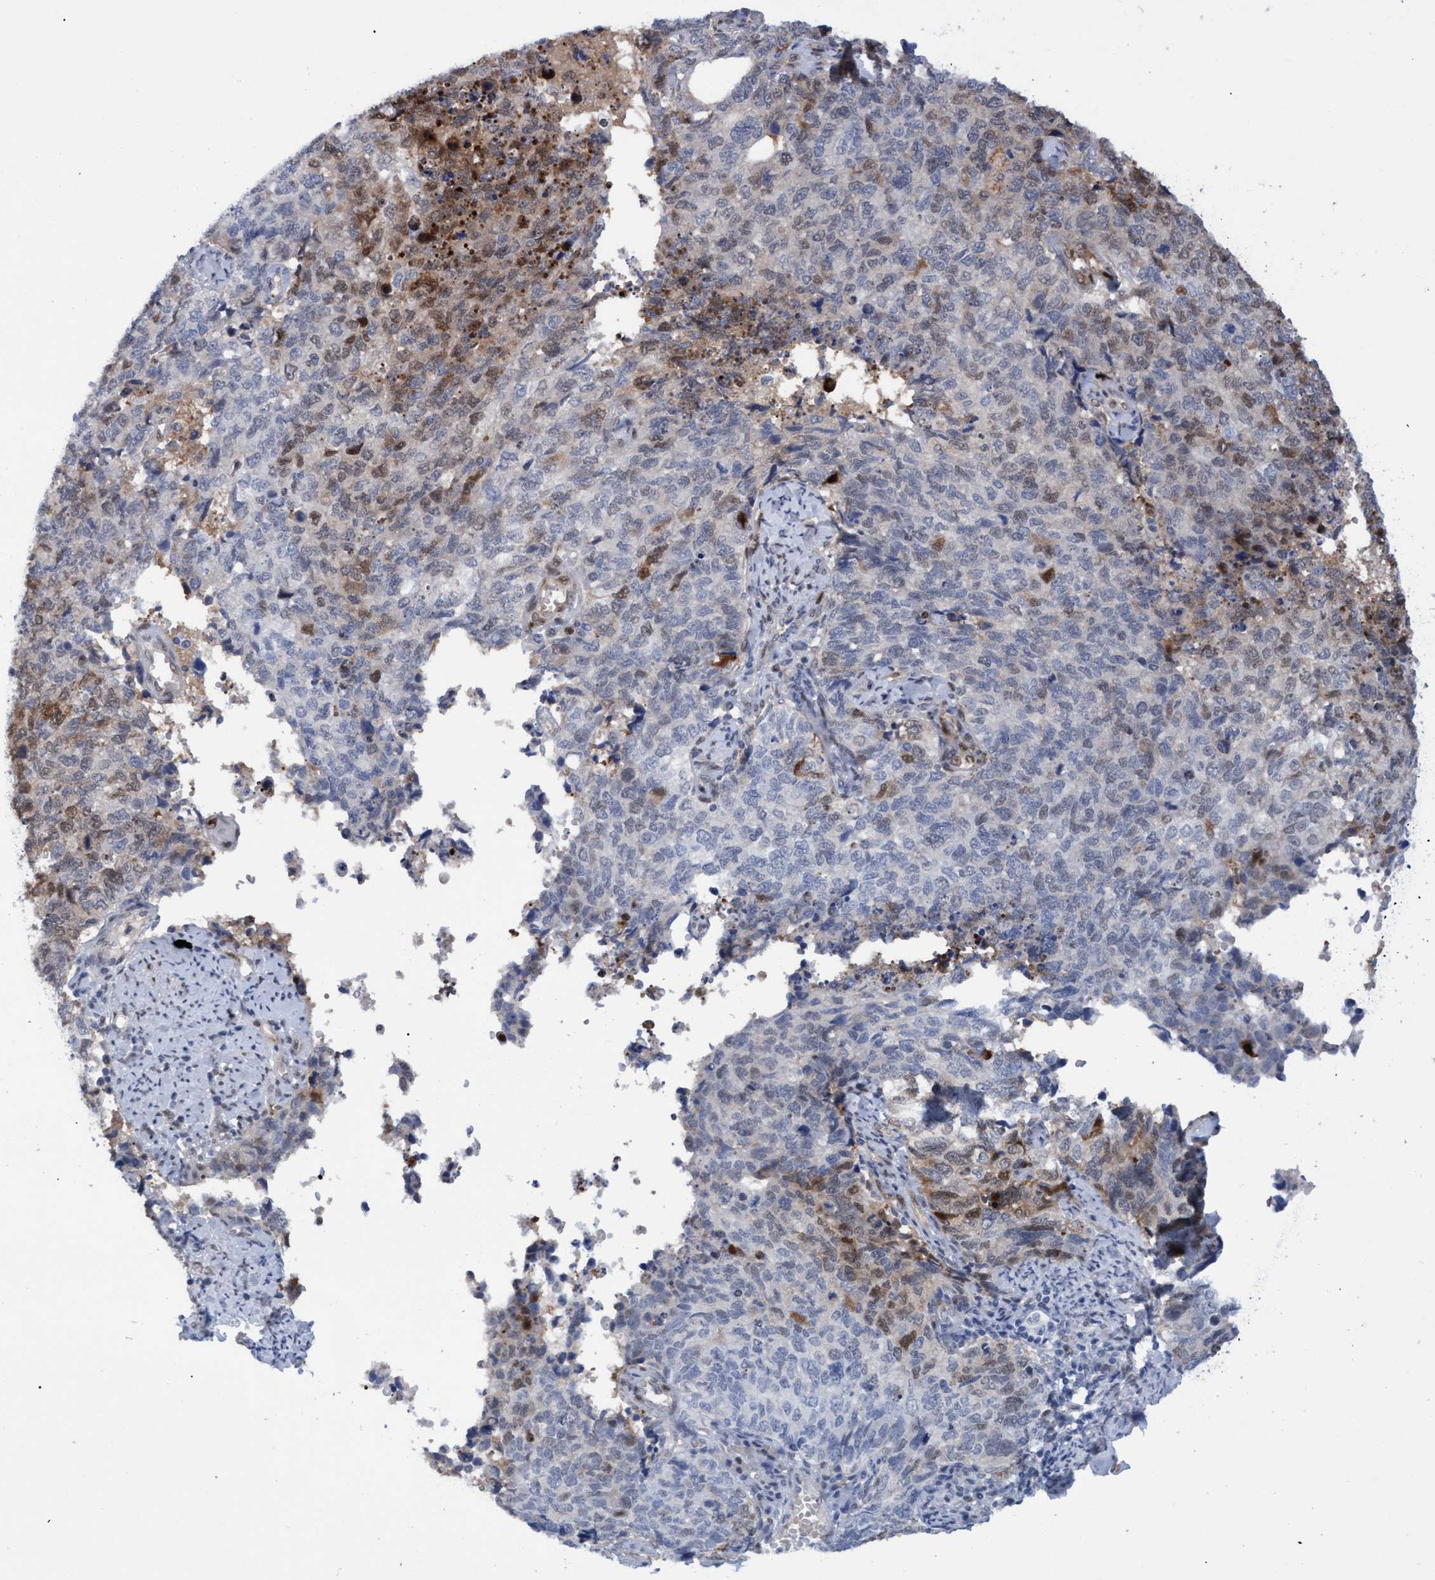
{"staining": {"intensity": "moderate", "quantity": "<25%", "location": "cytoplasmic/membranous,nuclear"}, "tissue": "cervical cancer", "cell_type": "Tumor cells", "image_type": "cancer", "snomed": [{"axis": "morphology", "description": "Squamous cell carcinoma, NOS"}, {"axis": "topography", "description": "Cervix"}], "caption": "Immunohistochemical staining of human cervical cancer reveals low levels of moderate cytoplasmic/membranous and nuclear expression in approximately <25% of tumor cells.", "gene": "PINX1", "patient": {"sex": "female", "age": 63}}